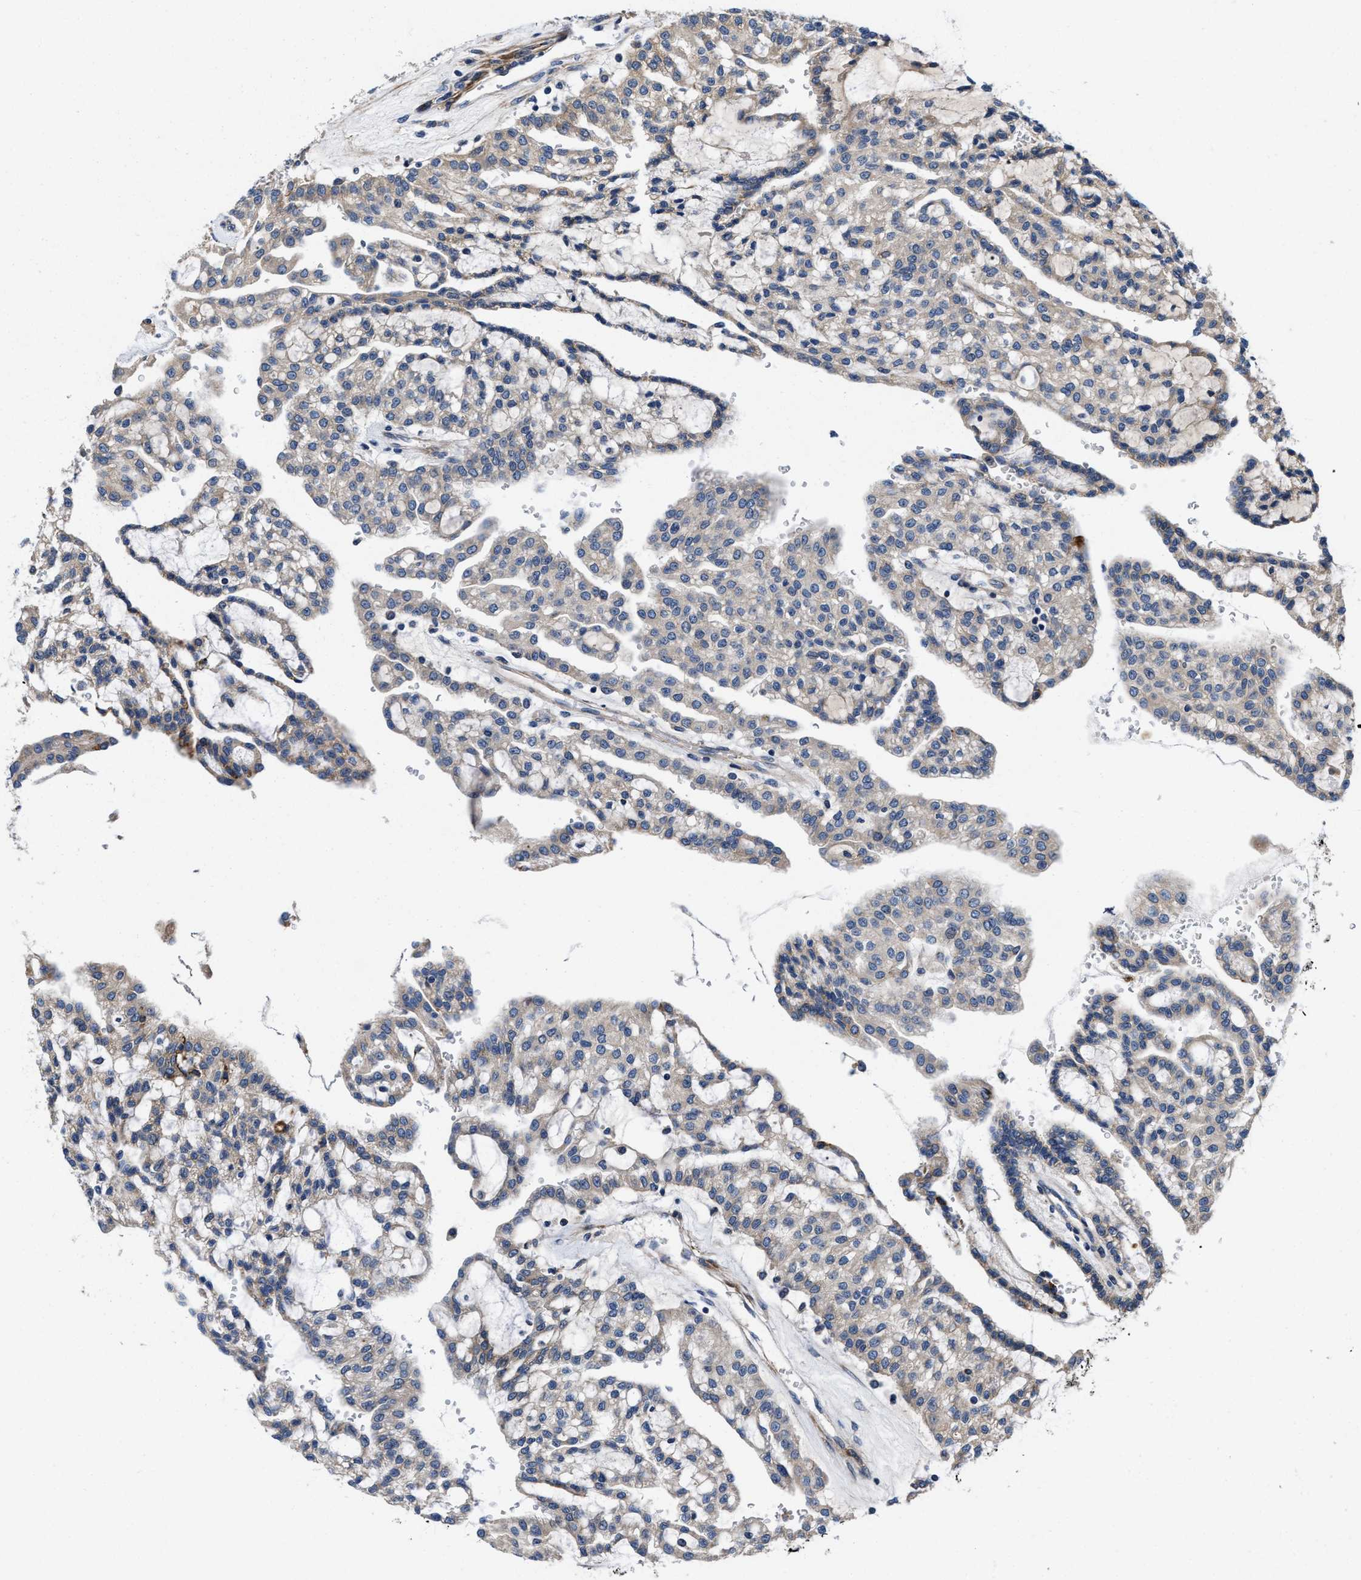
{"staining": {"intensity": "negative", "quantity": "none", "location": "none"}, "tissue": "renal cancer", "cell_type": "Tumor cells", "image_type": "cancer", "snomed": [{"axis": "morphology", "description": "Adenocarcinoma, NOS"}, {"axis": "topography", "description": "Kidney"}], "caption": "IHC micrograph of neoplastic tissue: renal cancer stained with DAB (3,3'-diaminobenzidine) shows no significant protein positivity in tumor cells. (DAB IHC, high magnification).", "gene": "SLC12A2", "patient": {"sex": "male", "age": 63}}